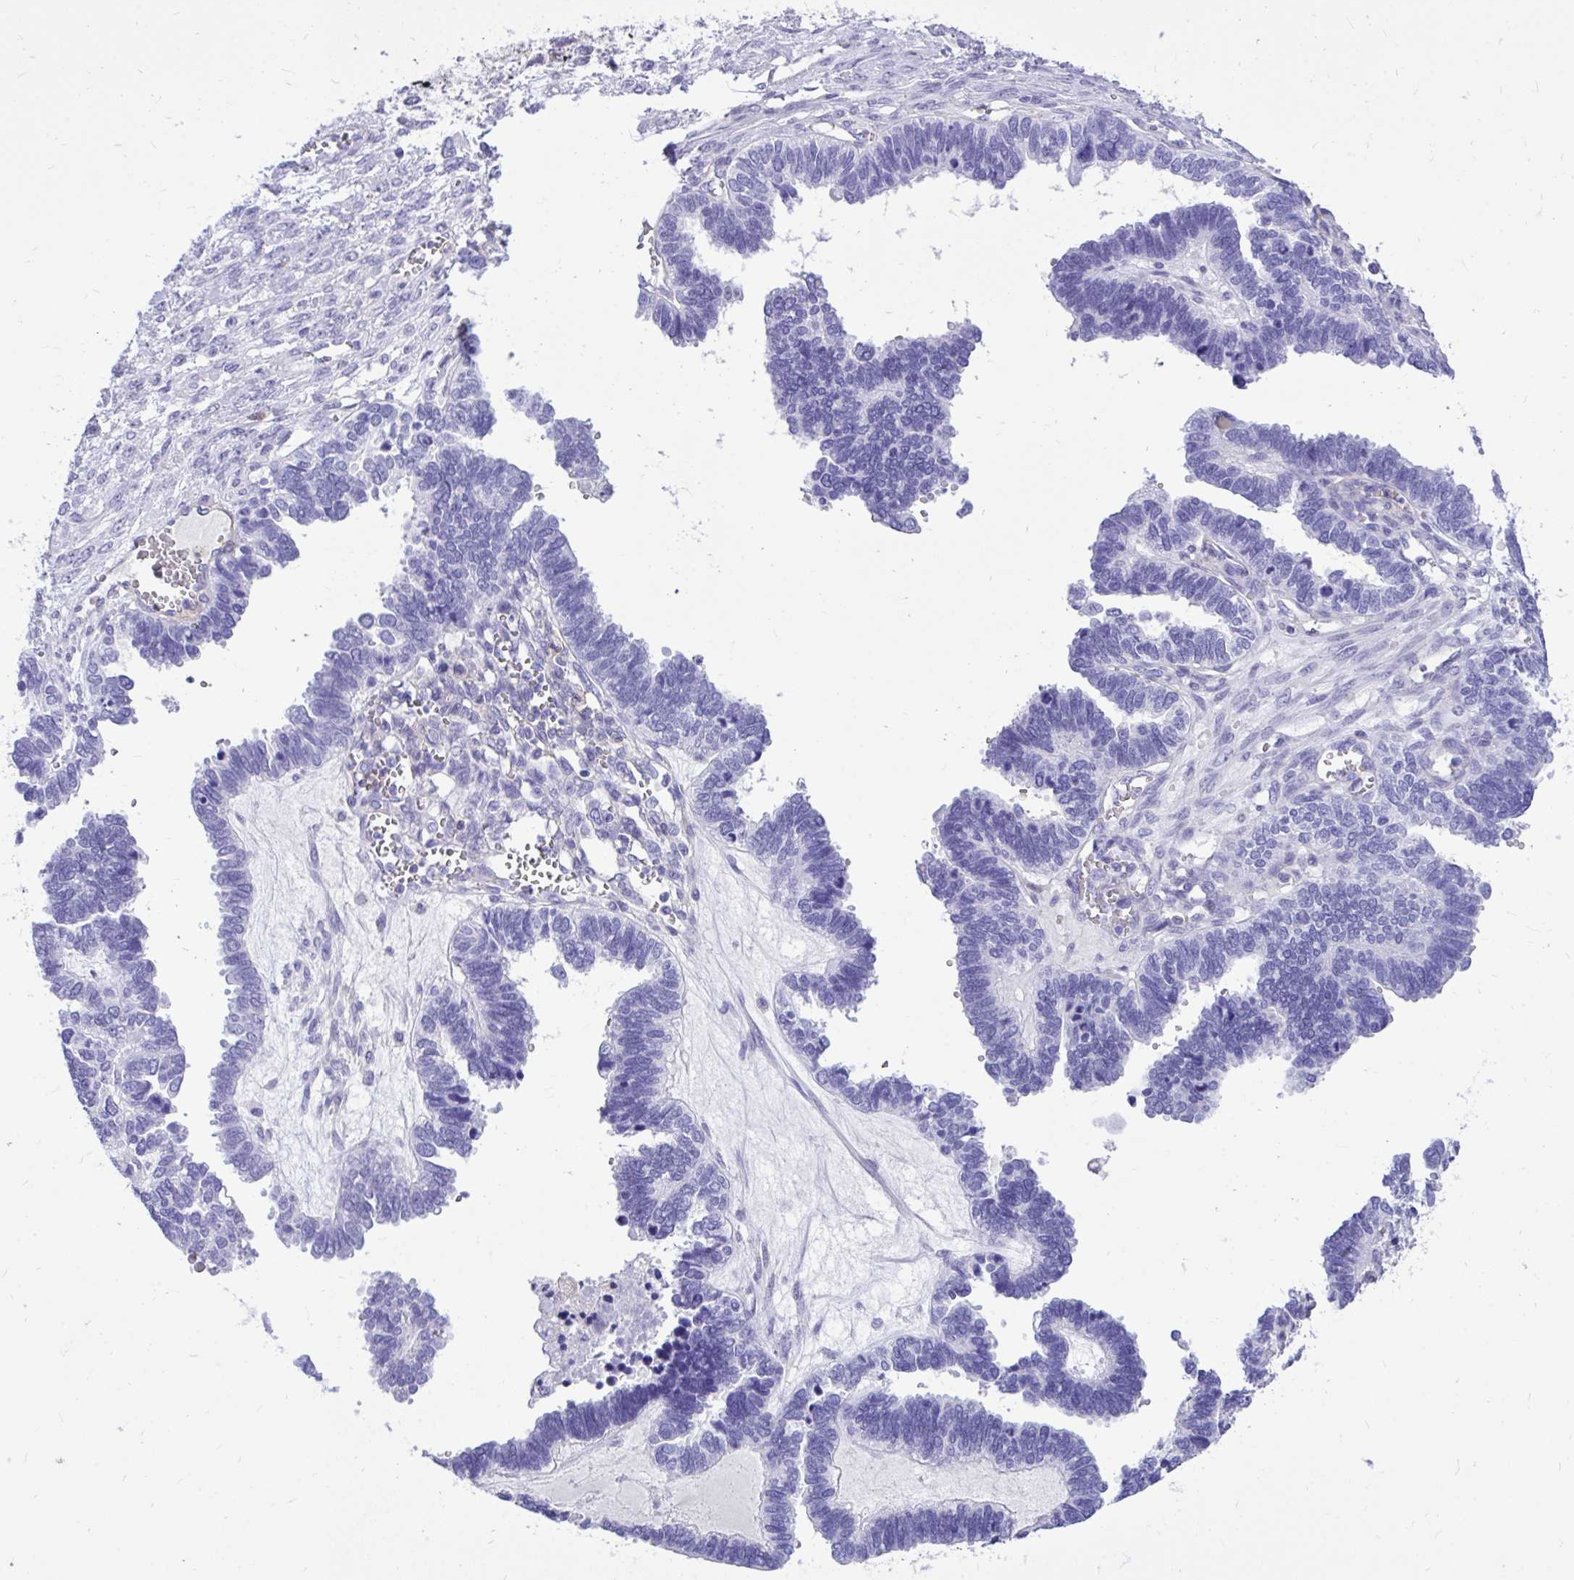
{"staining": {"intensity": "negative", "quantity": "none", "location": "none"}, "tissue": "ovarian cancer", "cell_type": "Tumor cells", "image_type": "cancer", "snomed": [{"axis": "morphology", "description": "Cystadenocarcinoma, serous, NOS"}, {"axis": "topography", "description": "Ovary"}], "caption": "DAB immunohistochemical staining of human serous cystadenocarcinoma (ovarian) displays no significant staining in tumor cells.", "gene": "TLR7", "patient": {"sex": "female", "age": 51}}